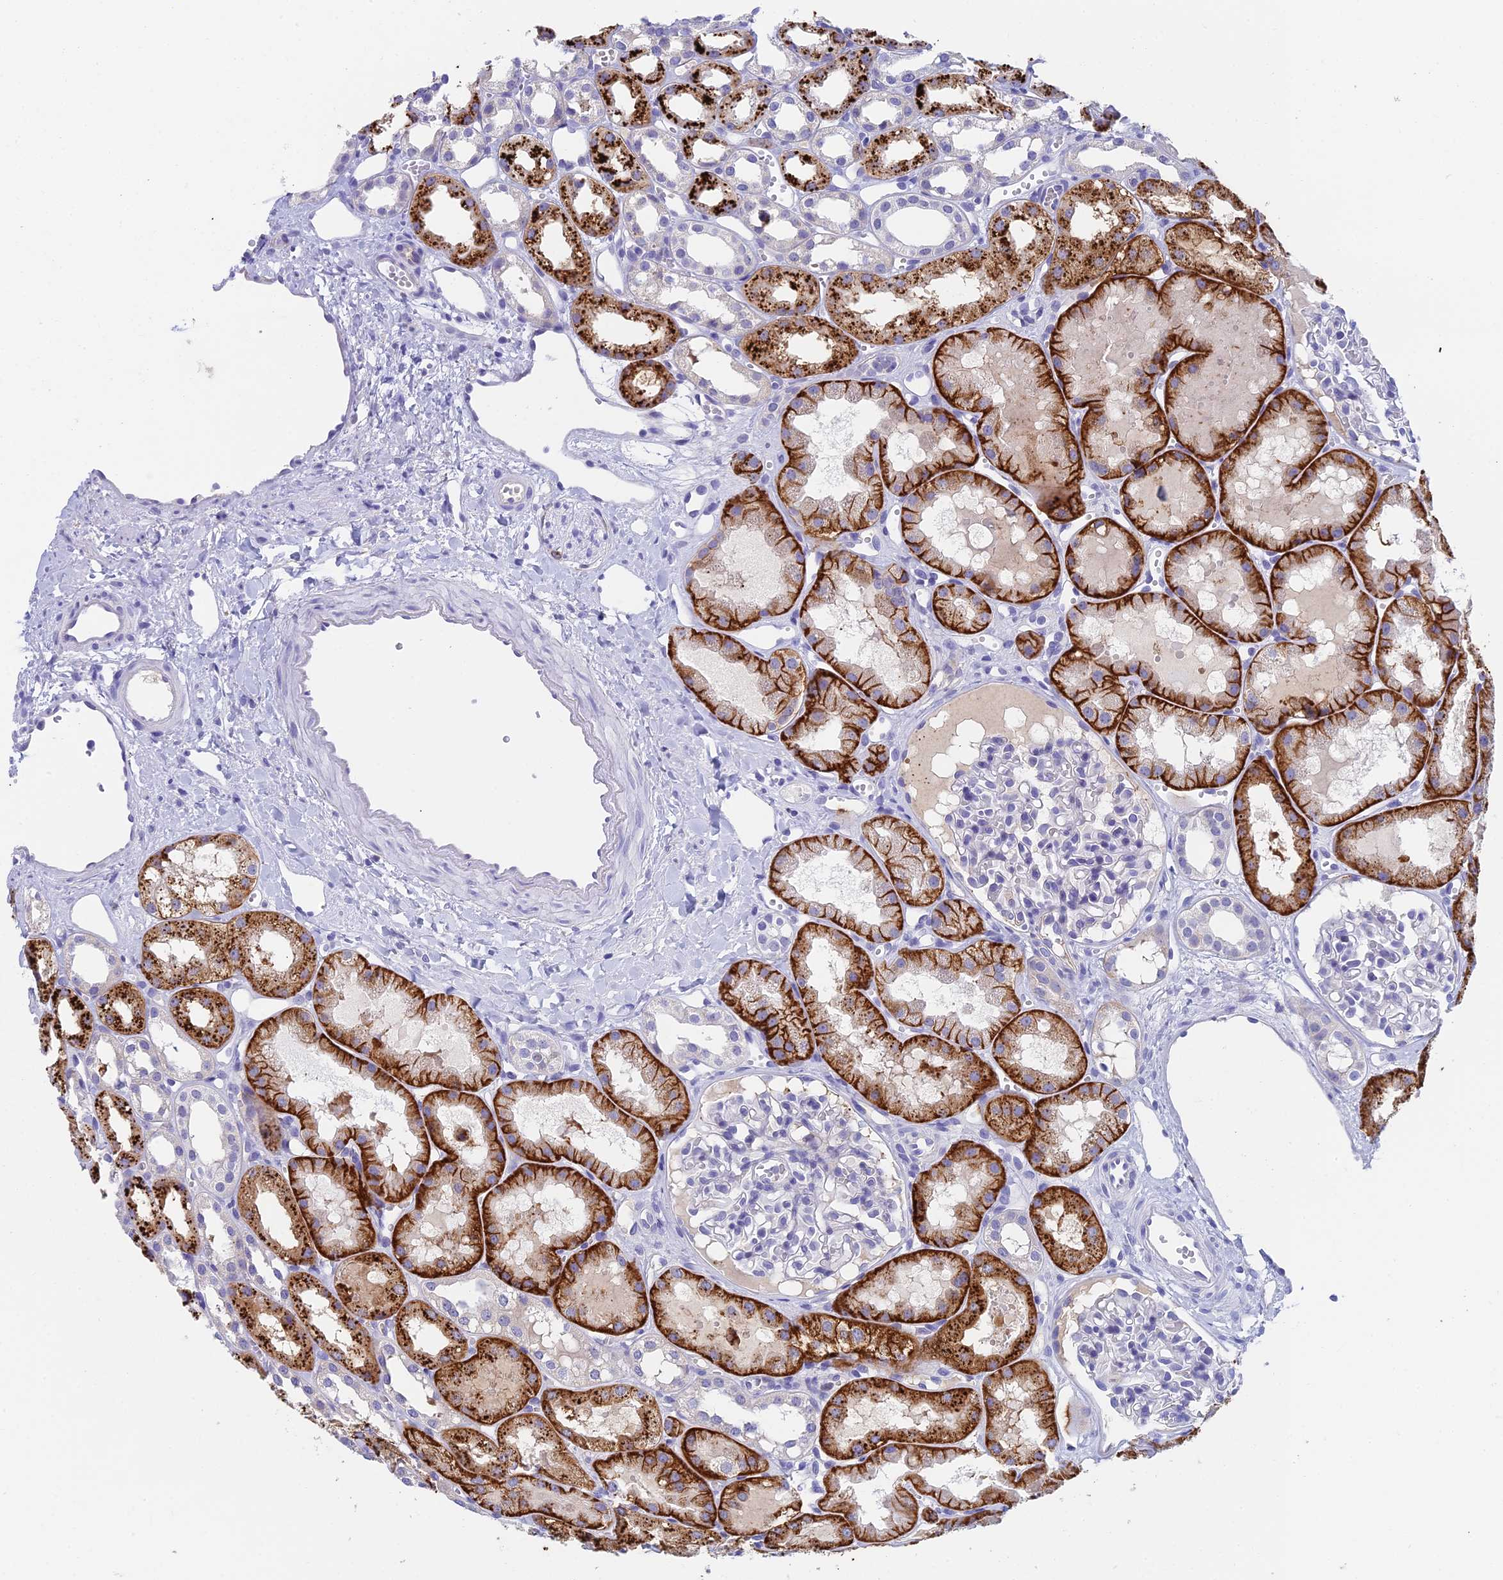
{"staining": {"intensity": "negative", "quantity": "none", "location": "none"}, "tissue": "kidney", "cell_type": "Cells in glomeruli", "image_type": "normal", "snomed": [{"axis": "morphology", "description": "Normal tissue, NOS"}, {"axis": "topography", "description": "Kidney"}], "caption": "This image is of unremarkable kidney stained with immunohistochemistry to label a protein in brown with the nuclei are counter-stained blue. There is no staining in cells in glomeruli.", "gene": "ADAMTS13", "patient": {"sex": "male", "age": 16}}